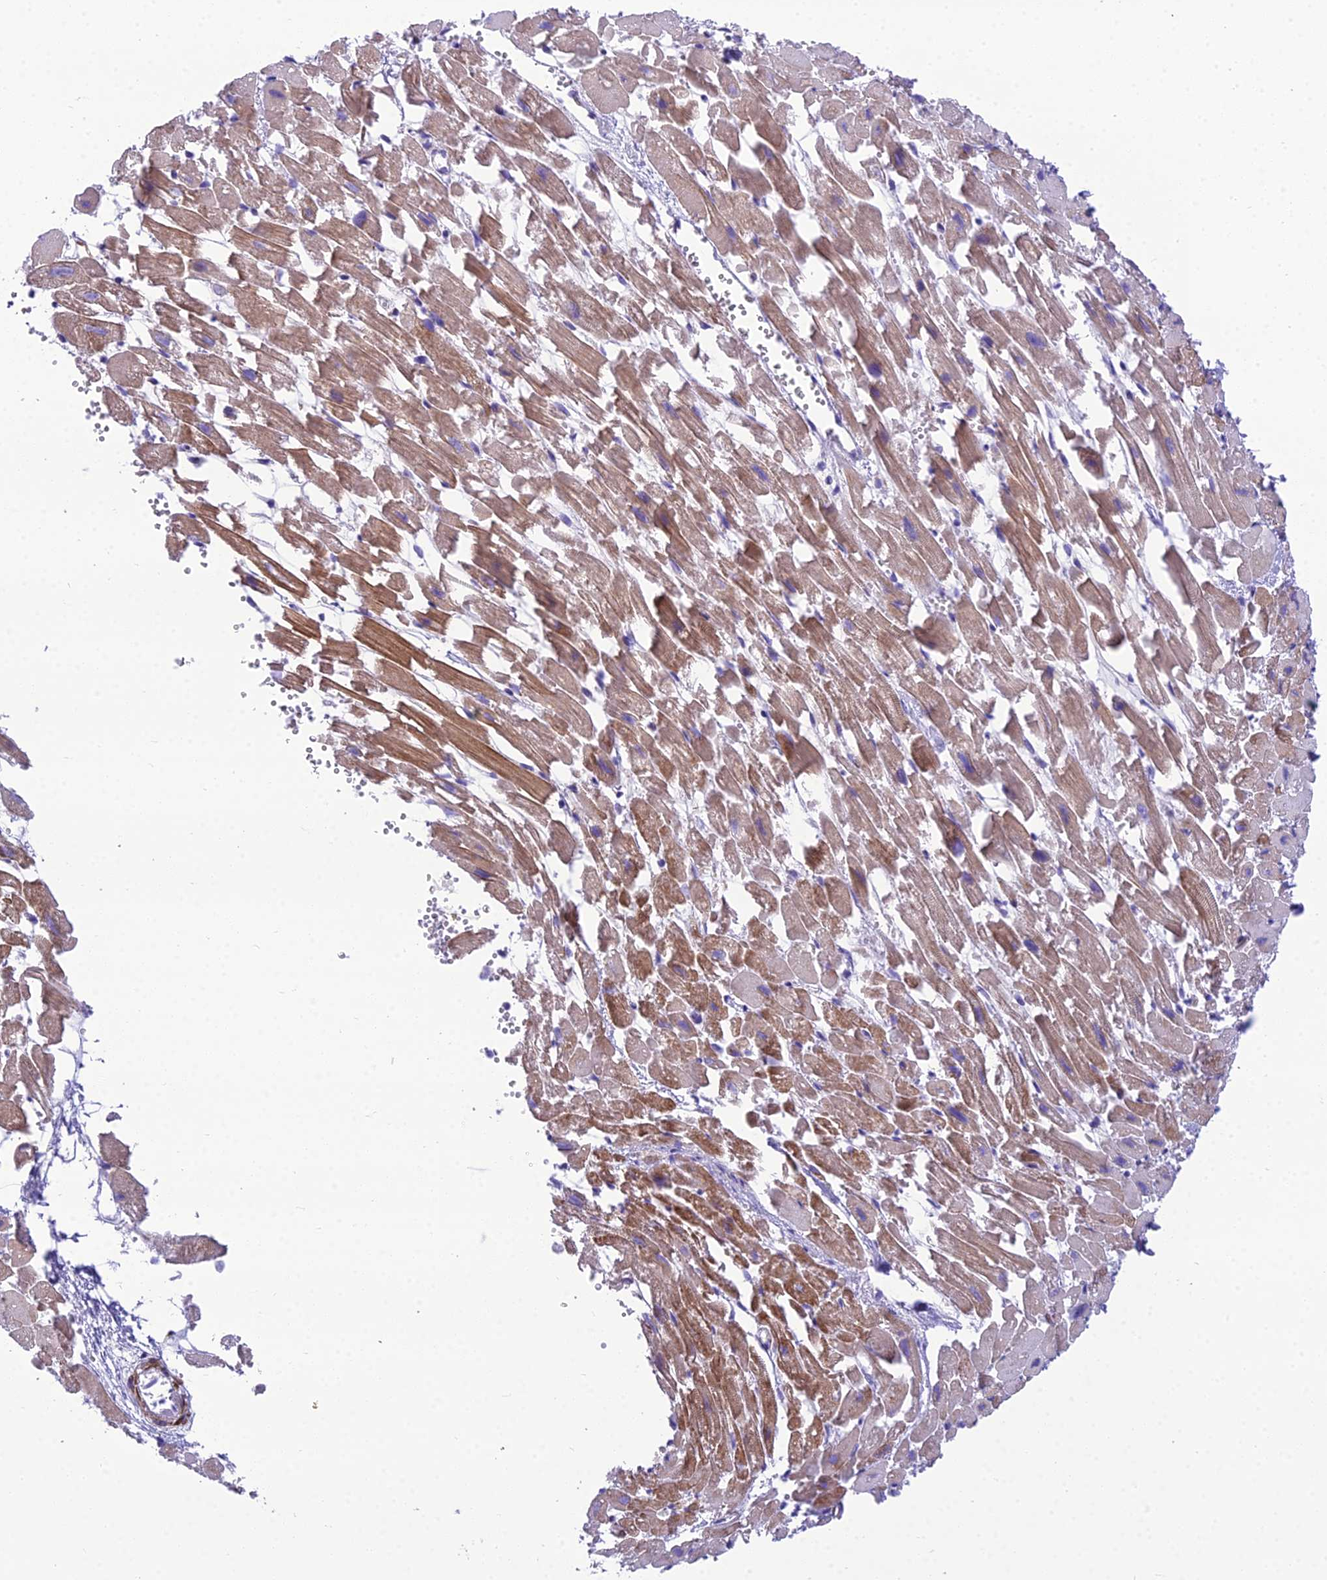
{"staining": {"intensity": "moderate", "quantity": "25%-75%", "location": "cytoplasmic/membranous"}, "tissue": "heart muscle", "cell_type": "Cardiomyocytes", "image_type": "normal", "snomed": [{"axis": "morphology", "description": "Normal tissue, NOS"}, {"axis": "topography", "description": "Heart"}], "caption": "Heart muscle stained with DAB (3,3'-diaminobenzidine) IHC demonstrates medium levels of moderate cytoplasmic/membranous positivity in approximately 25%-75% of cardiomyocytes.", "gene": "GFRA1", "patient": {"sex": "female", "age": 64}}